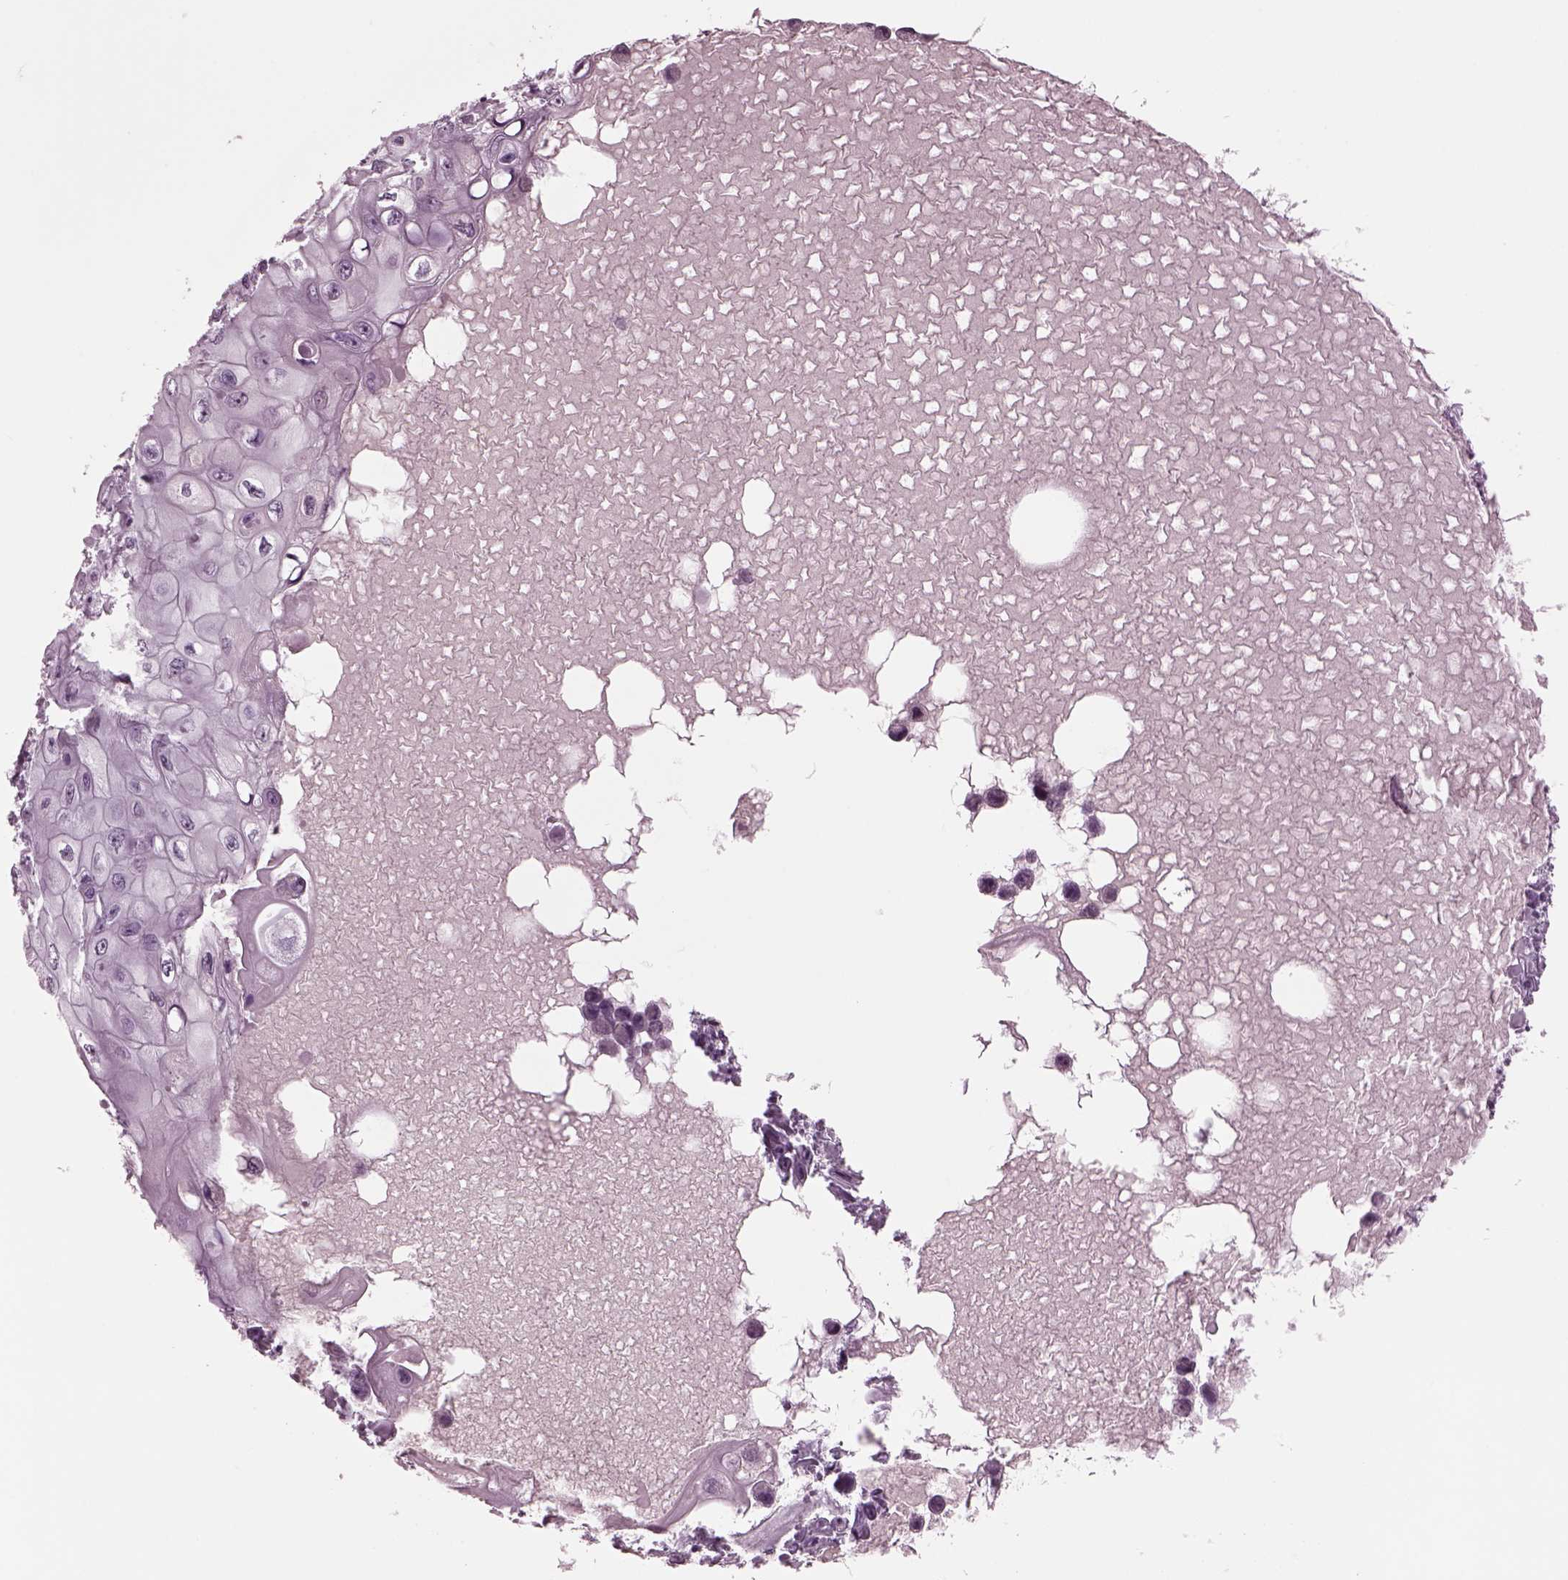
{"staining": {"intensity": "negative", "quantity": "none", "location": "none"}, "tissue": "skin cancer", "cell_type": "Tumor cells", "image_type": "cancer", "snomed": [{"axis": "morphology", "description": "Squamous cell carcinoma, NOS"}, {"axis": "topography", "description": "Skin"}], "caption": "This is a photomicrograph of immunohistochemistry staining of skin cancer (squamous cell carcinoma), which shows no expression in tumor cells. (Stains: DAB immunohistochemistry (IHC) with hematoxylin counter stain, Microscopy: brightfield microscopy at high magnification).", "gene": "CLCN4", "patient": {"sex": "male", "age": 82}}